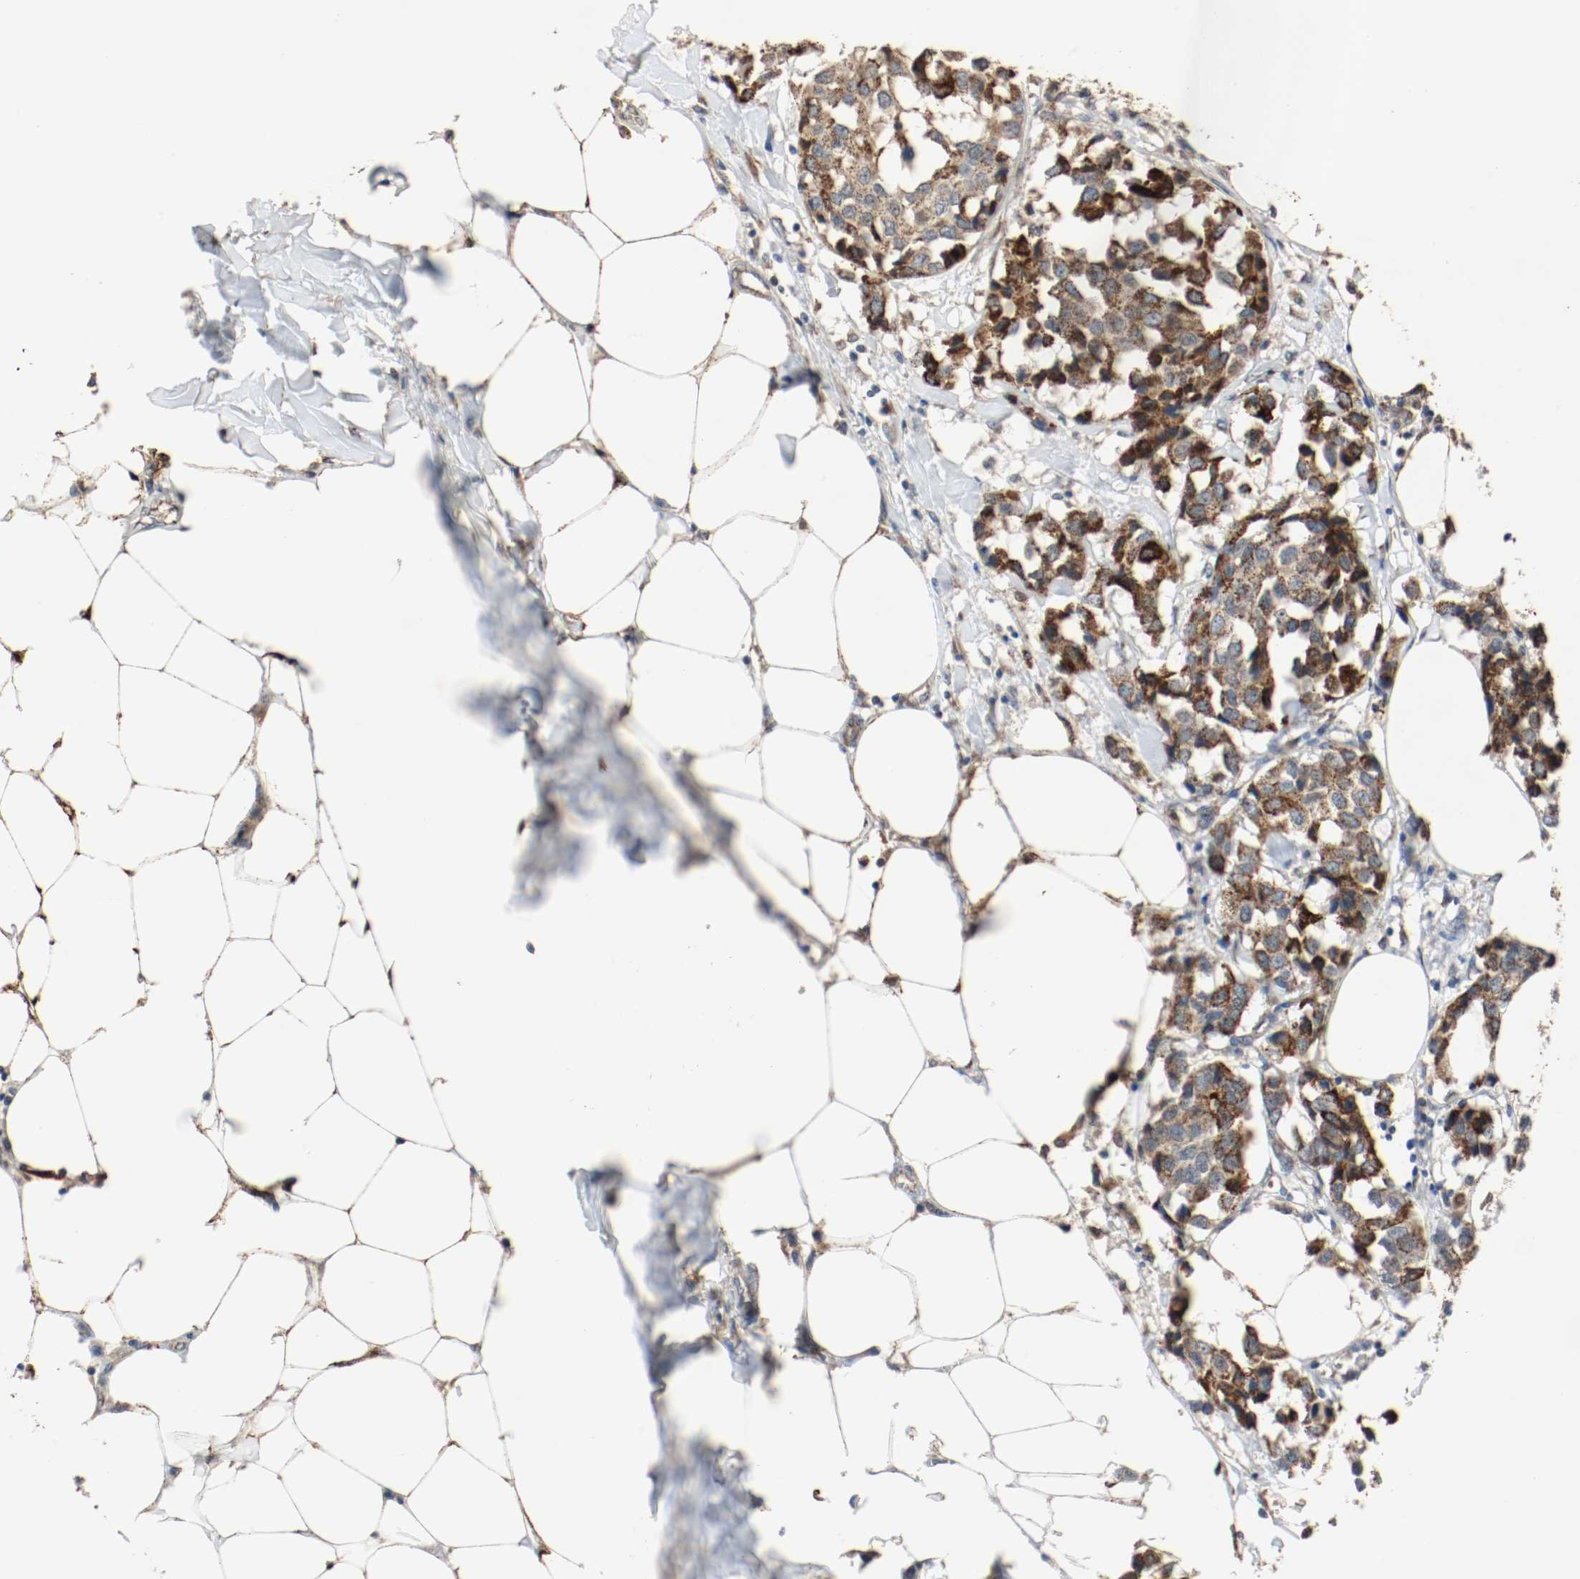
{"staining": {"intensity": "strong", "quantity": ">75%", "location": "cytoplasmic/membranous"}, "tissue": "breast cancer", "cell_type": "Tumor cells", "image_type": "cancer", "snomed": [{"axis": "morphology", "description": "Duct carcinoma"}, {"axis": "topography", "description": "Breast"}], "caption": "DAB immunohistochemical staining of human breast cancer demonstrates strong cytoplasmic/membranous protein expression in approximately >75% of tumor cells. Using DAB (3,3'-diaminobenzidine) (brown) and hematoxylin (blue) stains, captured at high magnification using brightfield microscopy.", "gene": "ALDH4A1", "patient": {"sex": "female", "age": 80}}